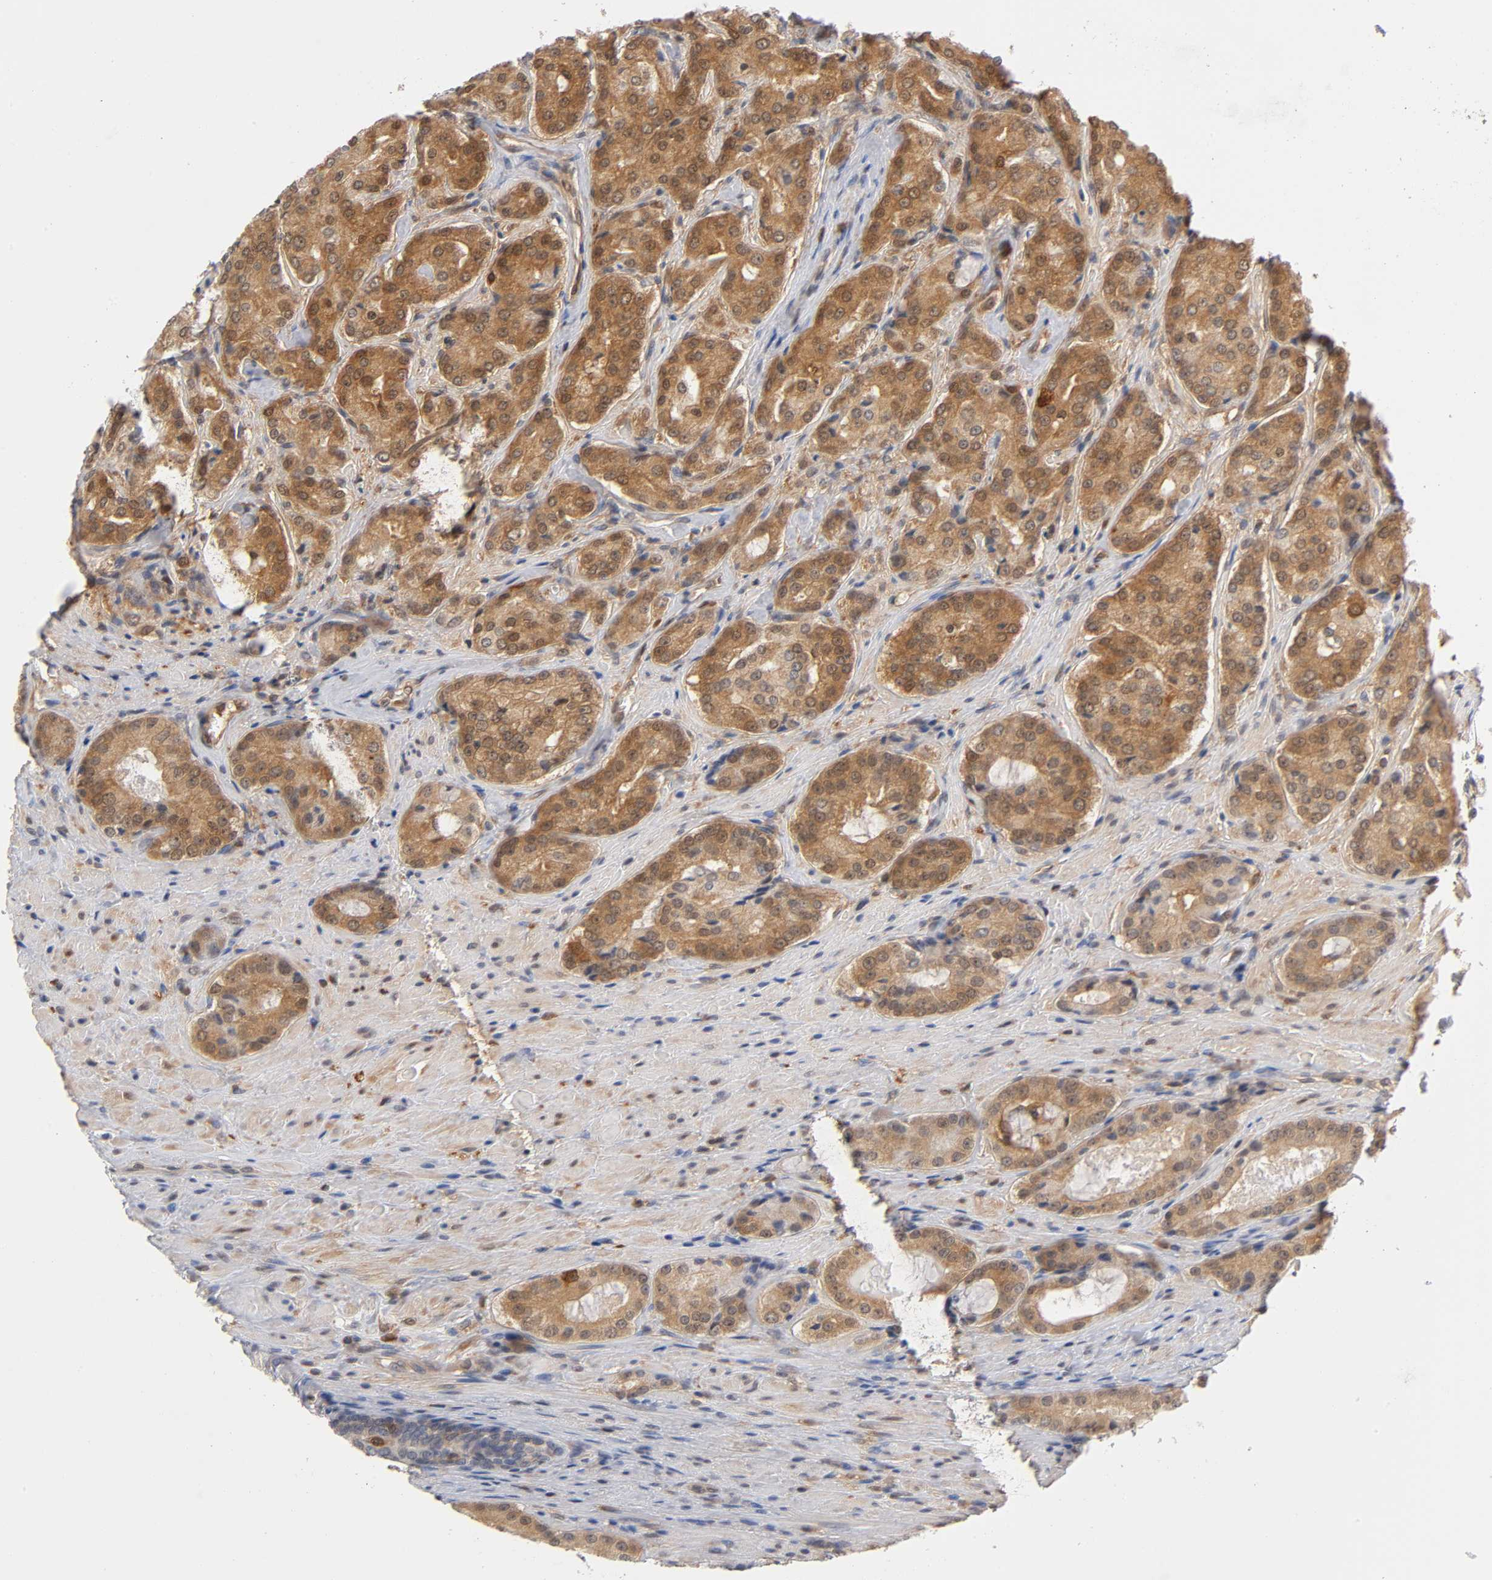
{"staining": {"intensity": "strong", "quantity": ">75%", "location": "cytoplasmic/membranous"}, "tissue": "prostate cancer", "cell_type": "Tumor cells", "image_type": "cancer", "snomed": [{"axis": "morphology", "description": "Adenocarcinoma, High grade"}, {"axis": "topography", "description": "Prostate"}], "caption": "A brown stain shows strong cytoplasmic/membranous positivity of a protein in prostate high-grade adenocarcinoma tumor cells. (DAB IHC with brightfield microscopy, high magnification).", "gene": "DFFB", "patient": {"sex": "male", "age": 72}}